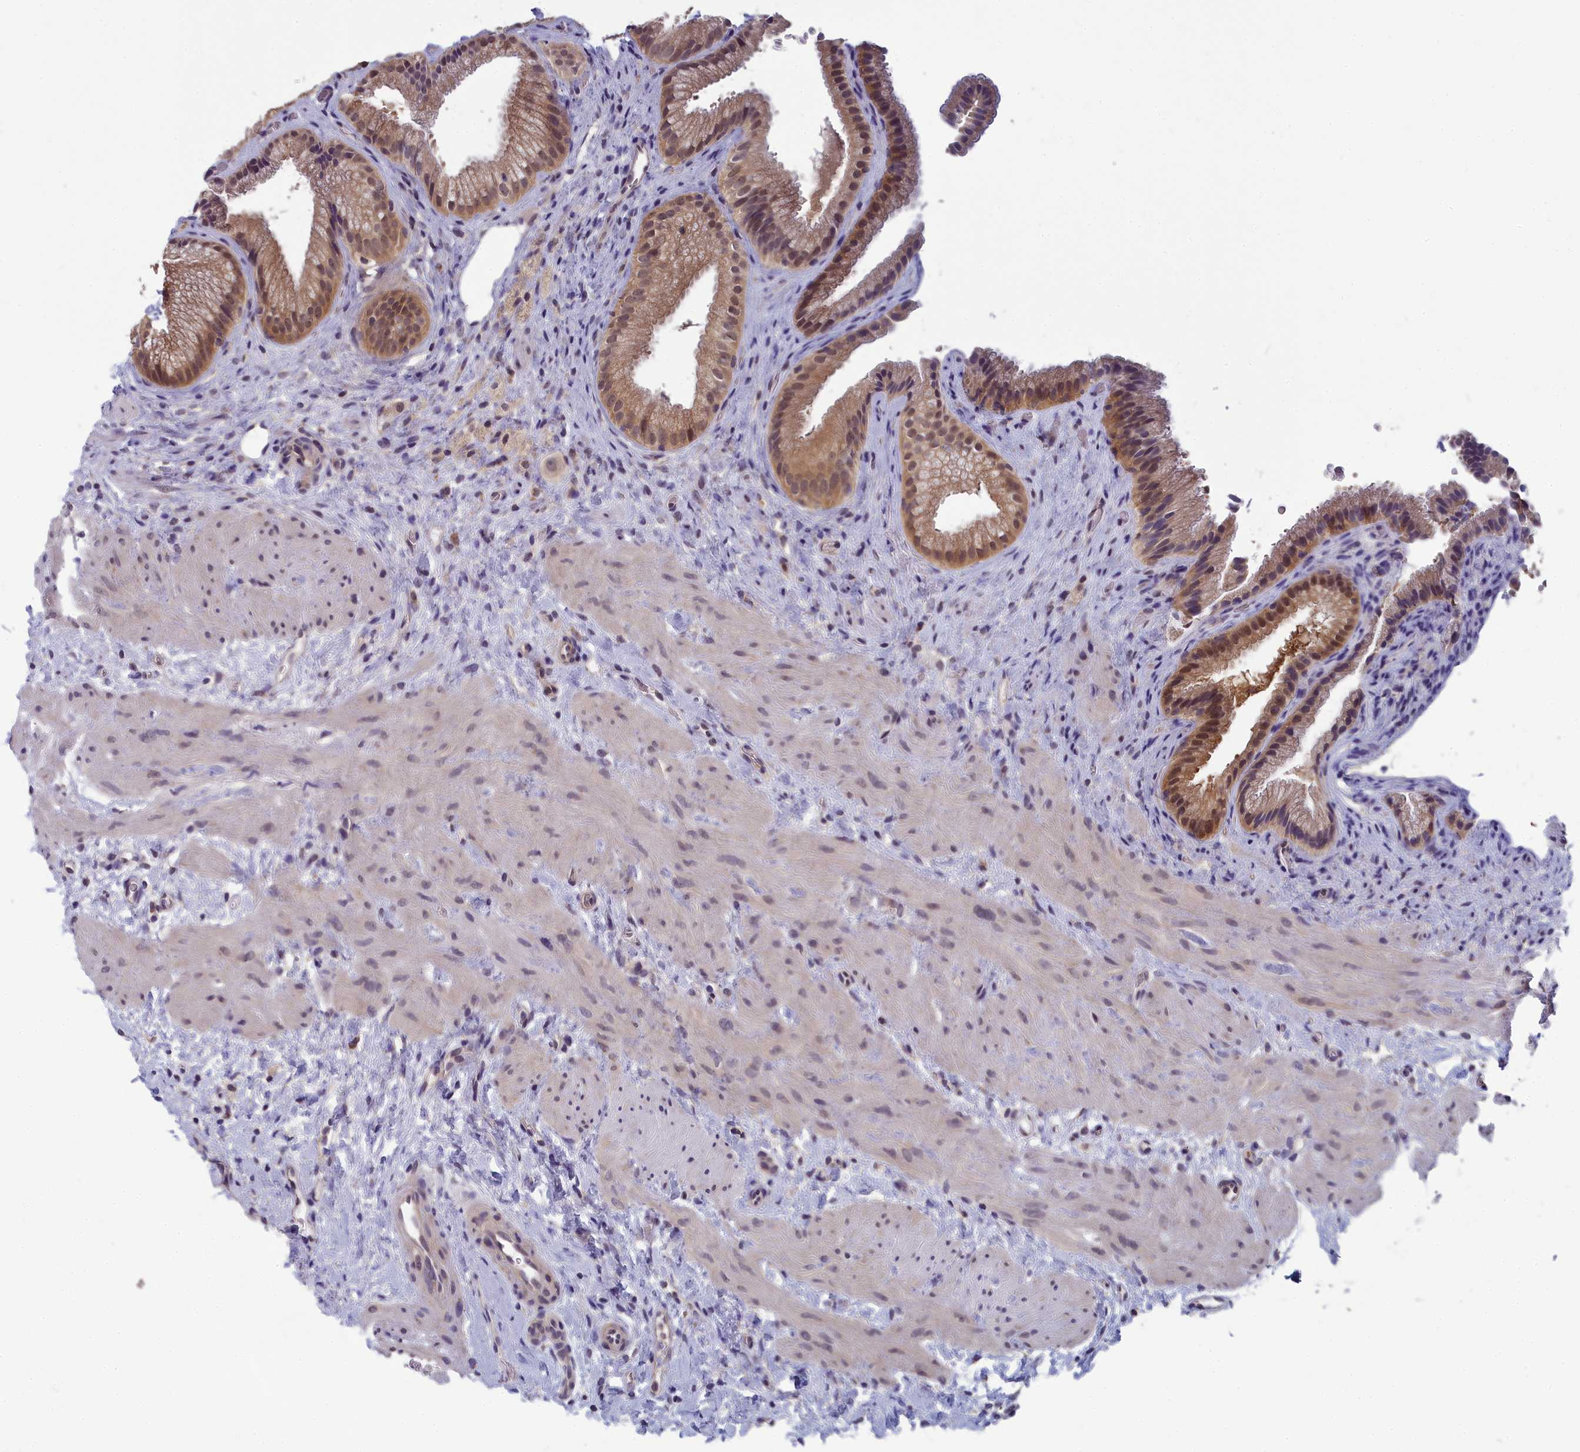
{"staining": {"intensity": "moderate", "quantity": ">75%", "location": "cytoplasmic/membranous,nuclear"}, "tissue": "gallbladder", "cell_type": "Glandular cells", "image_type": "normal", "snomed": [{"axis": "morphology", "description": "Normal tissue, NOS"}, {"axis": "topography", "description": "Gallbladder"}], "caption": "Immunohistochemical staining of unremarkable human gallbladder demonstrates medium levels of moderate cytoplasmic/membranous,nuclear staining in approximately >75% of glandular cells. (Brightfield microscopy of DAB IHC at high magnification).", "gene": "MRI1", "patient": {"sex": "female", "age": 64}}